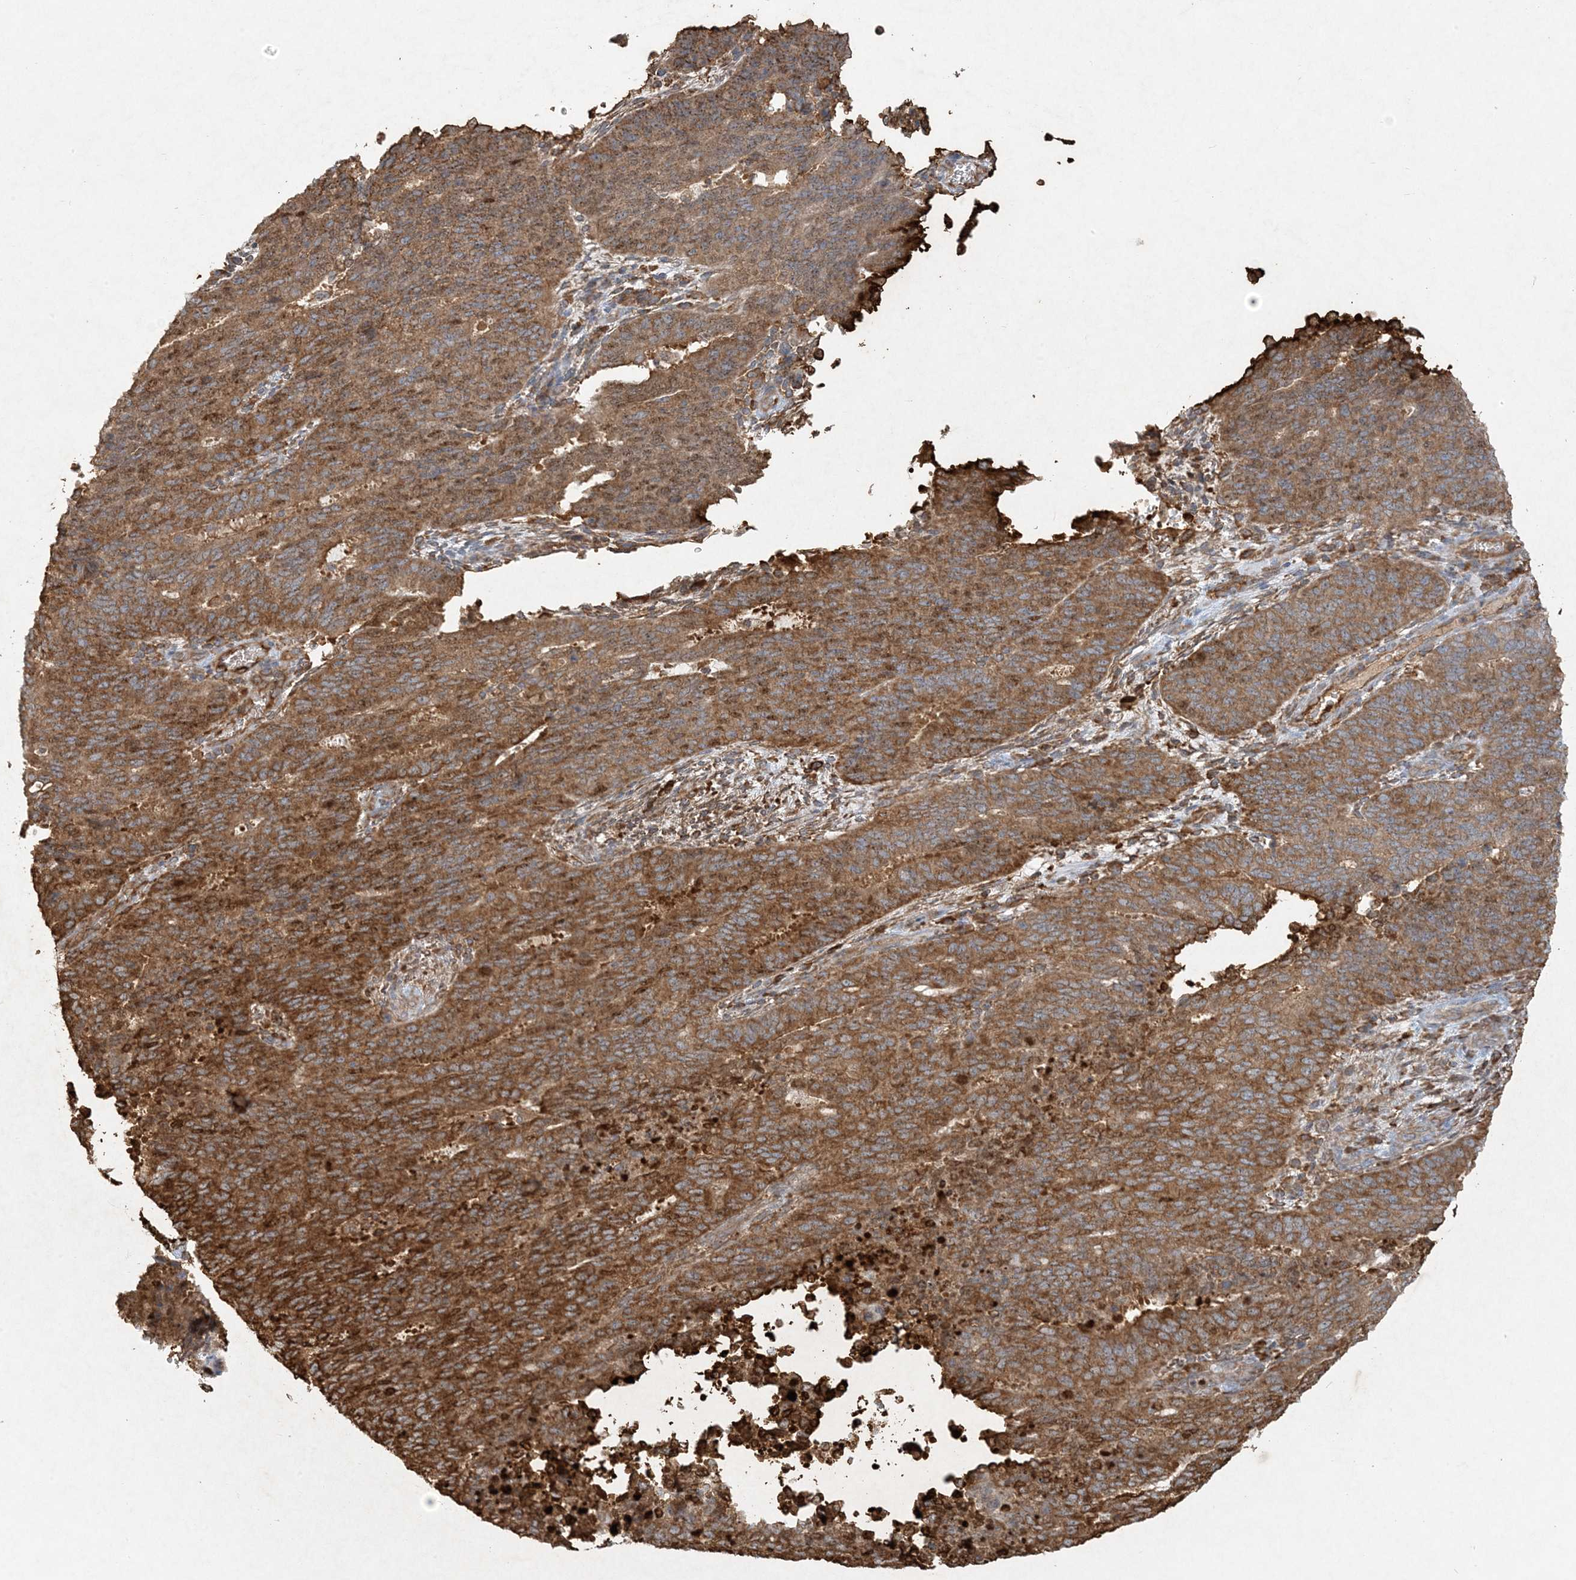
{"staining": {"intensity": "strong", "quantity": ">75%", "location": "cytoplasmic/membranous"}, "tissue": "cervical cancer", "cell_type": "Tumor cells", "image_type": "cancer", "snomed": [{"axis": "morphology", "description": "Adenocarcinoma, NOS"}, {"axis": "topography", "description": "Cervix"}], "caption": "Tumor cells exhibit strong cytoplasmic/membranous expression in approximately >75% of cells in cervical cancer.", "gene": "MCOLN1", "patient": {"sex": "female", "age": 44}}